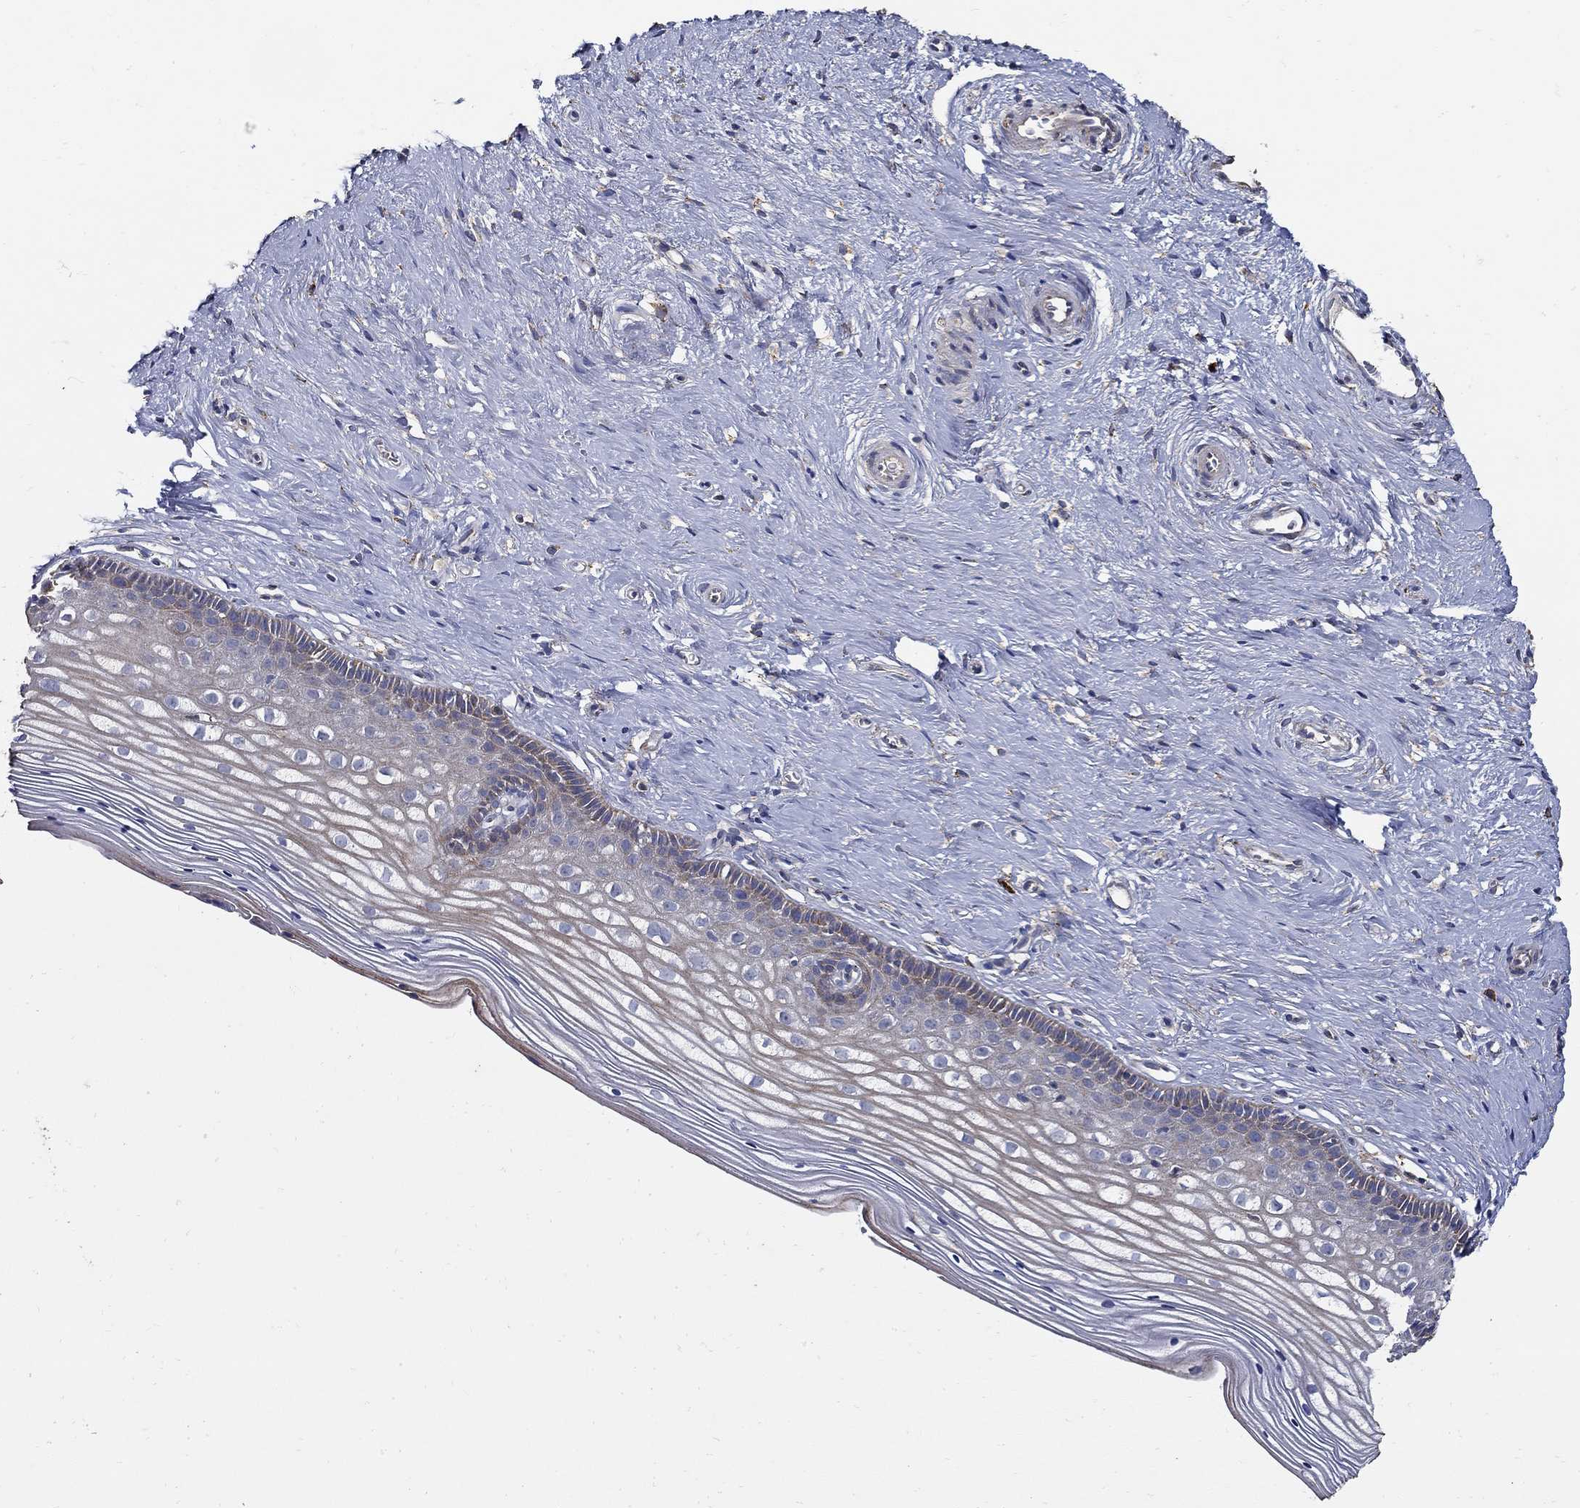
{"staining": {"intensity": "moderate", "quantity": "25%-75%", "location": "cytoplasmic/membranous"}, "tissue": "cervix", "cell_type": "Glandular cells", "image_type": "normal", "snomed": [{"axis": "morphology", "description": "Normal tissue, NOS"}, {"axis": "topography", "description": "Cervix"}], "caption": "Glandular cells reveal moderate cytoplasmic/membranous expression in approximately 25%-75% of cells in unremarkable cervix.", "gene": "EMILIN3", "patient": {"sex": "female", "age": 40}}